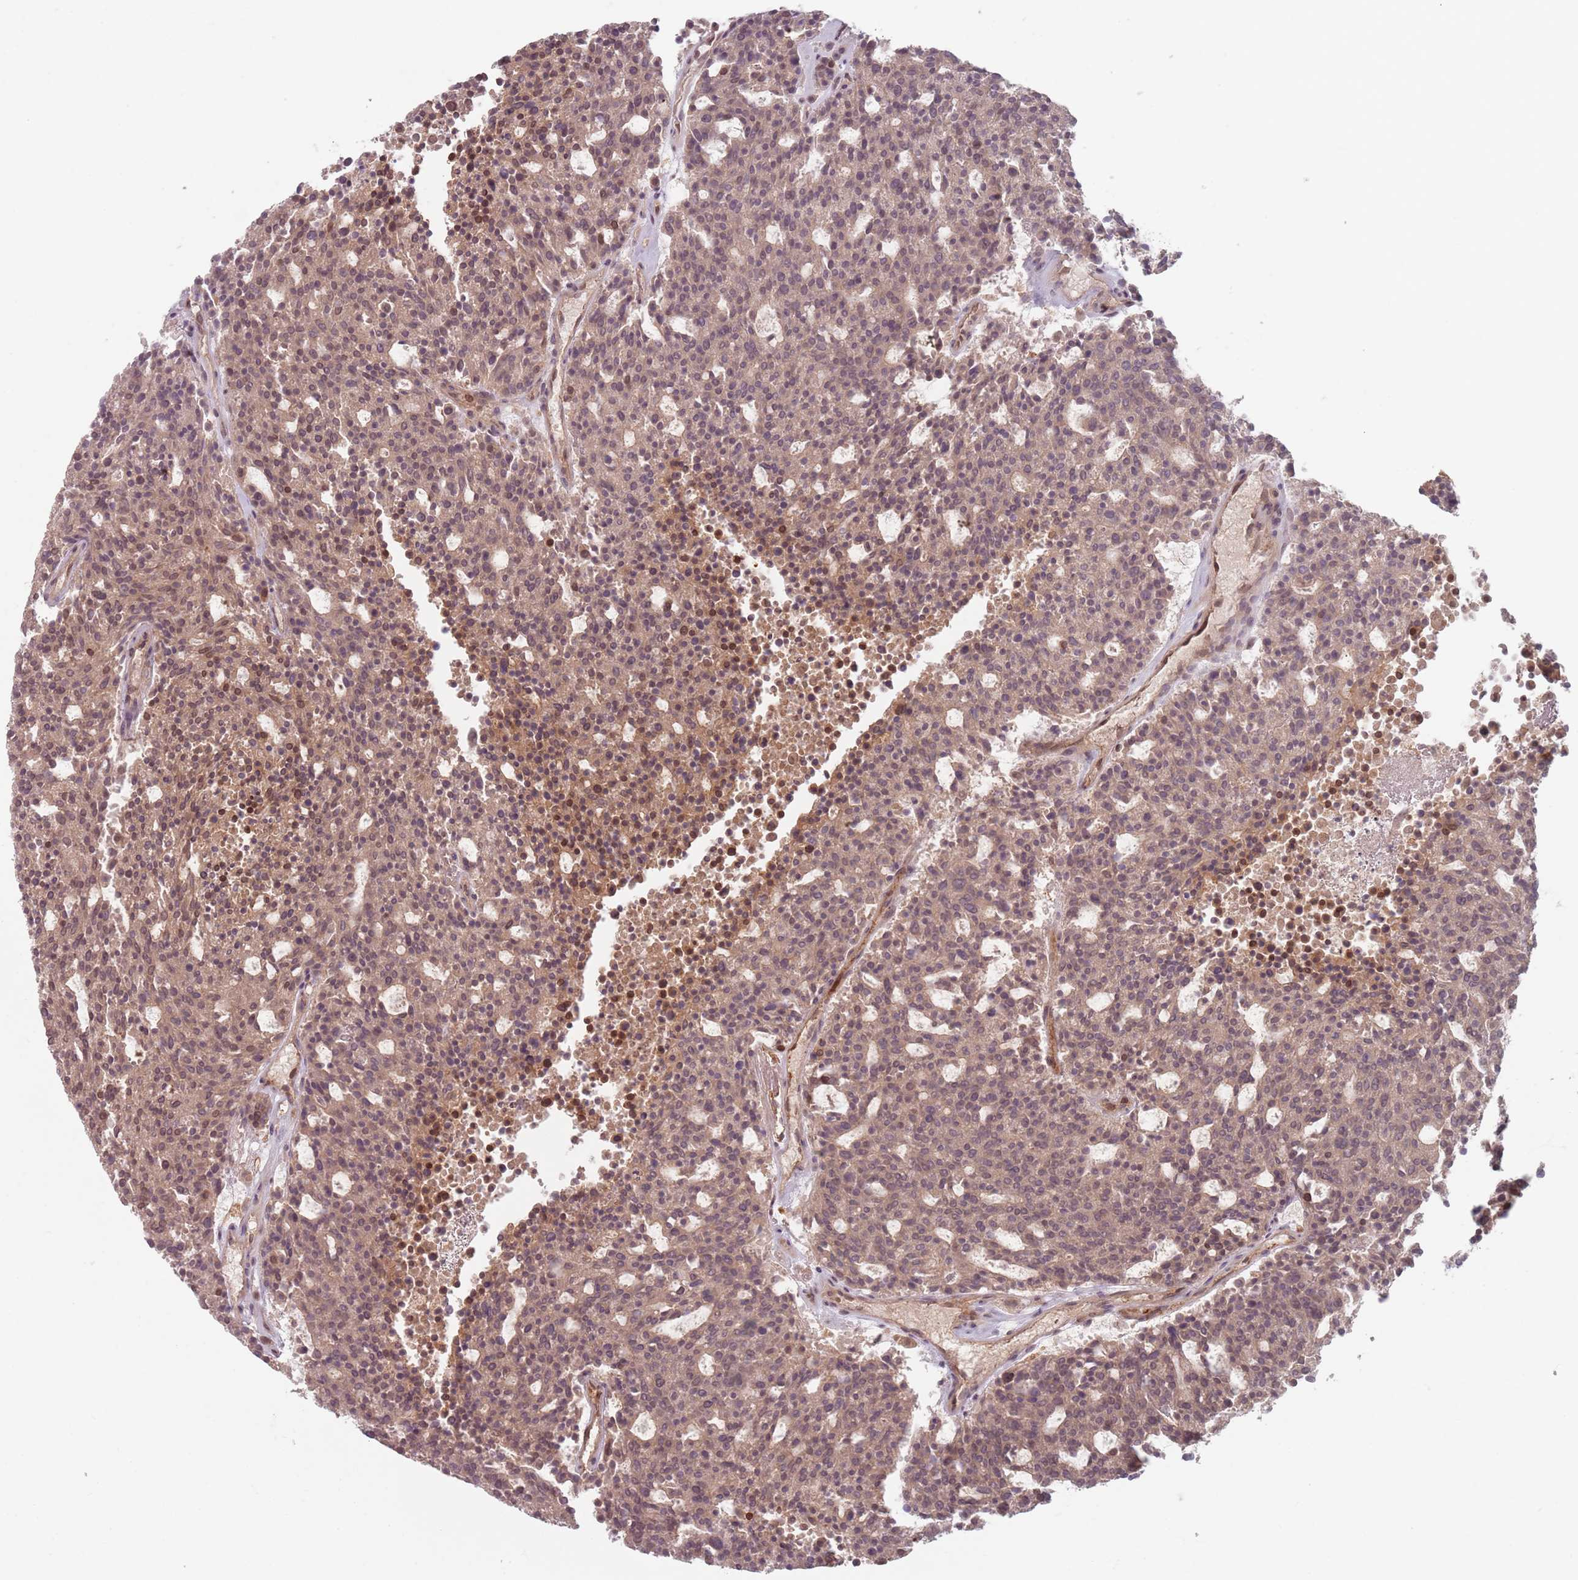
{"staining": {"intensity": "moderate", "quantity": "25%-75%", "location": "nuclear"}, "tissue": "carcinoid", "cell_type": "Tumor cells", "image_type": "cancer", "snomed": [{"axis": "morphology", "description": "Carcinoid, malignant, NOS"}, {"axis": "topography", "description": "Pancreas"}], "caption": "A medium amount of moderate nuclear expression is appreciated in about 25%-75% of tumor cells in carcinoid tissue.", "gene": "NUP50", "patient": {"sex": "female", "age": 54}}